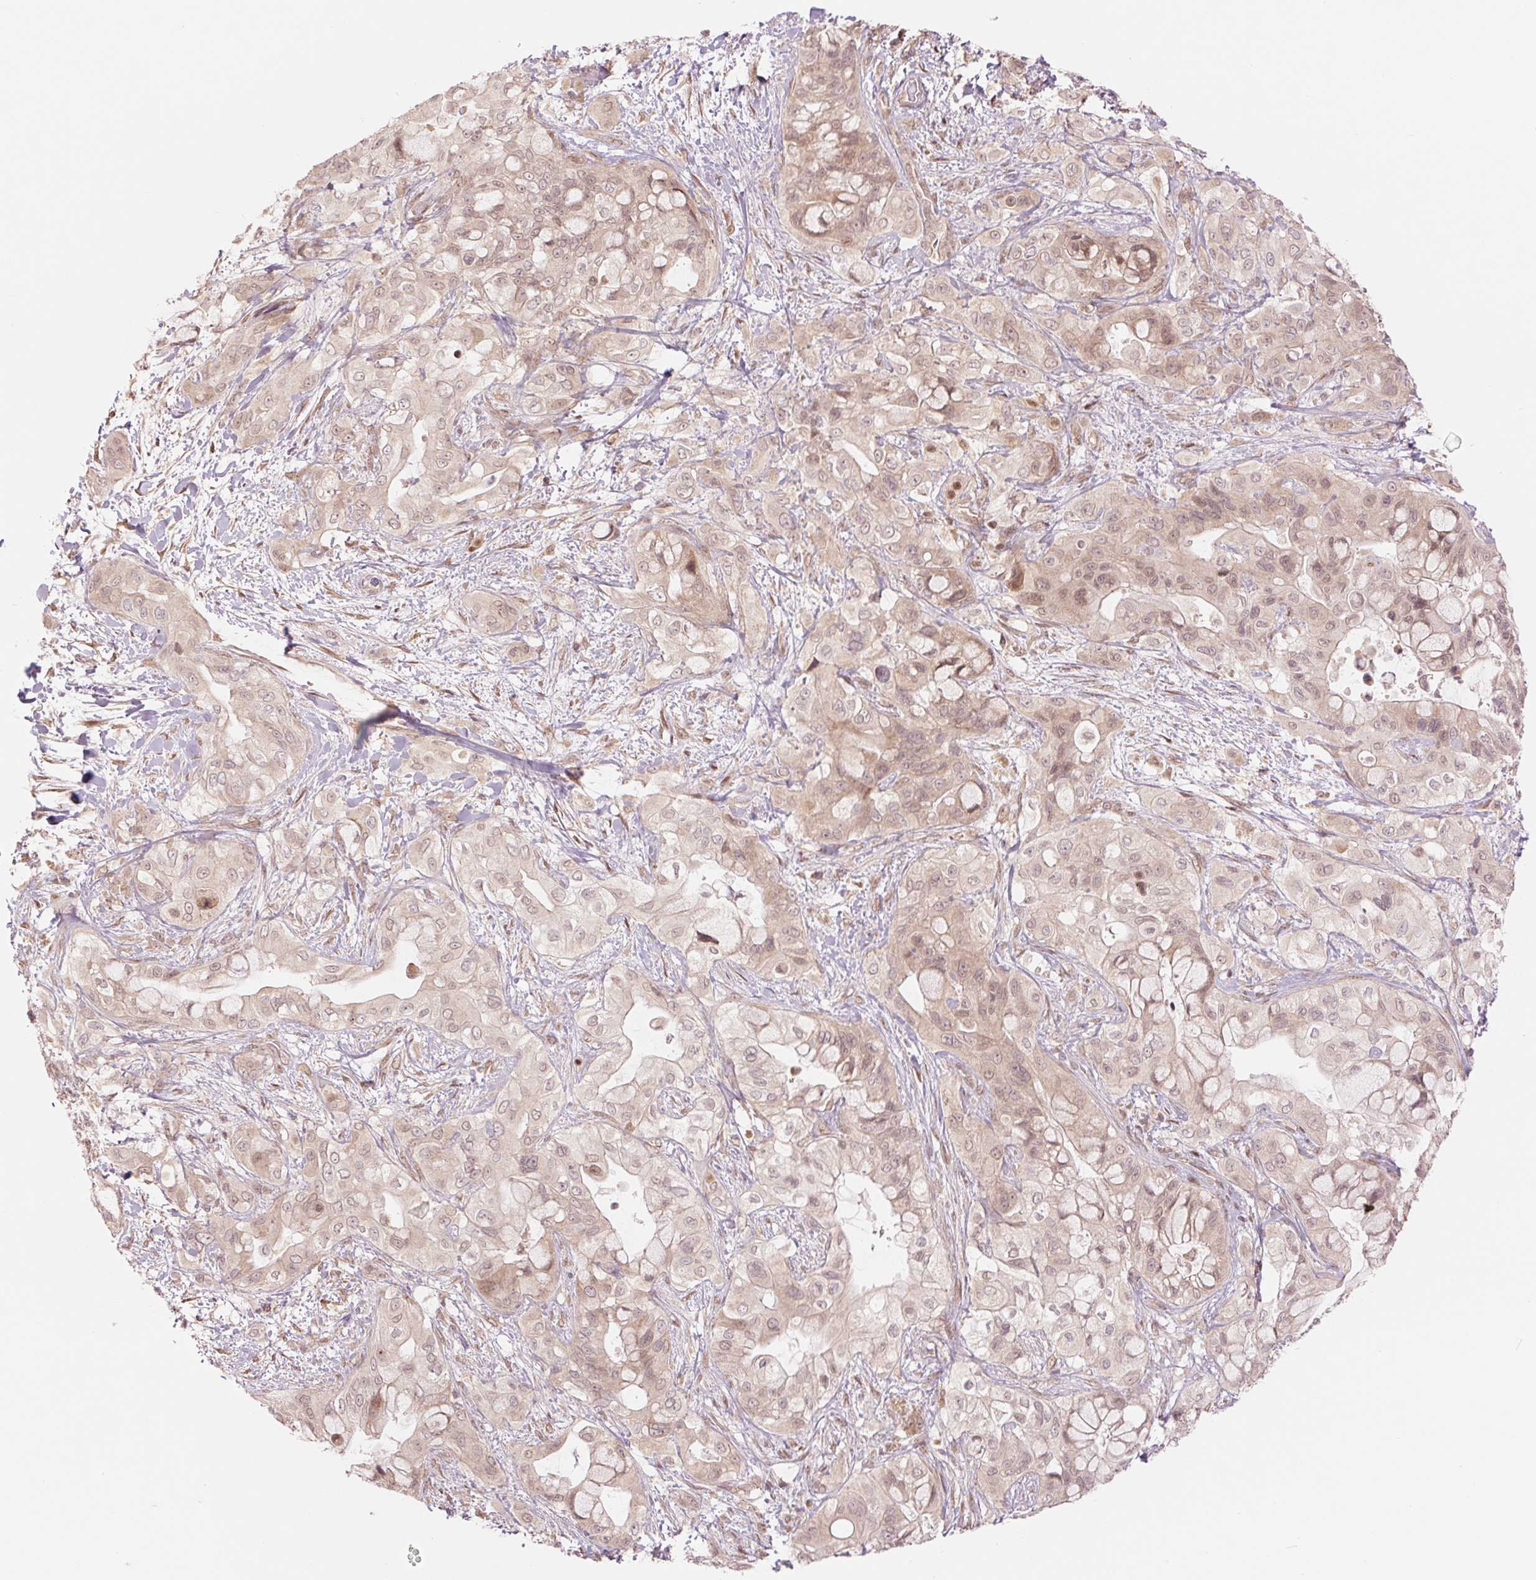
{"staining": {"intensity": "weak", "quantity": ">75%", "location": "cytoplasmic/membranous,nuclear"}, "tissue": "pancreatic cancer", "cell_type": "Tumor cells", "image_type": "cancer", "snomed": [{"axis": "morphology", "description": "Adenocarcinoma, NOS"}, {"axis": "topography", "description": "Pancreas"}], "caption": "DAB immunohistochemical staining of pancreatic adenocarcinoma reveals weak cytoplasmic/membranous and nuclear protein expression in about >75% of tumor cells.", "gene": "ERI3", "patient": {"sex": "male", "age": 71}}